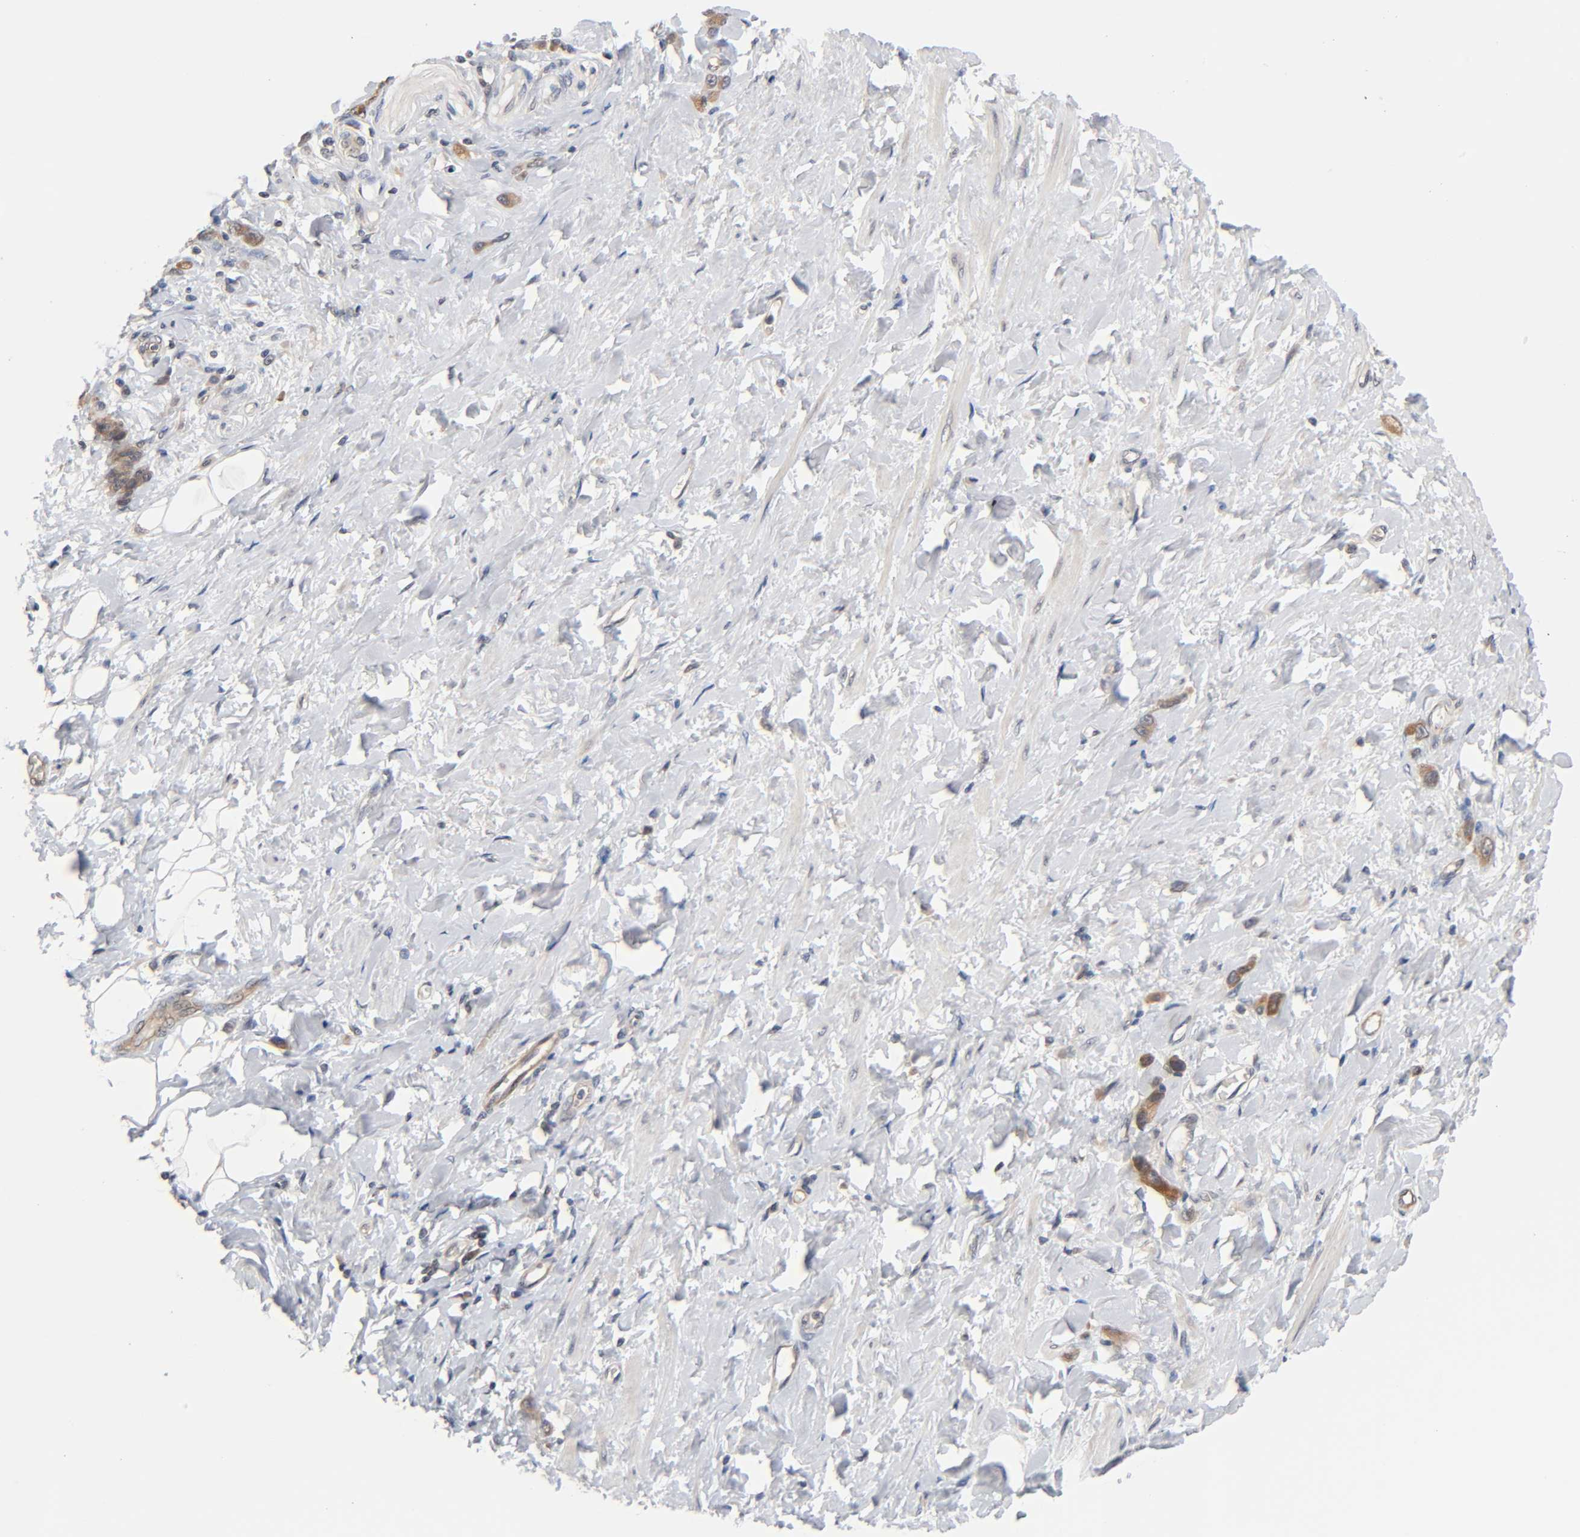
{"staining": {"intensity": "moderate", "quantity": ">75%", "location": "cytoplasmic/membranous"}, "tissue": "stomach cancer", "cell_type": "Tumor cells", "image_type": "cancer", "snomed": [{"axis": "morphology", "description": "Adenocarcinoma, NOS"}, {"axis": "topography", "description": "Stomach"}], "caption": "Stomach cancer (adenocarcinoma) stained with DAB (3,3'-diaminobenzidine) immunohistochemistry displays medium levels of moderate cytoplasmic/membranous staining in approximately >75% of tumor cells.", "gene": "PRKAB1", "patient": {"sex": "male", "age": 82}}